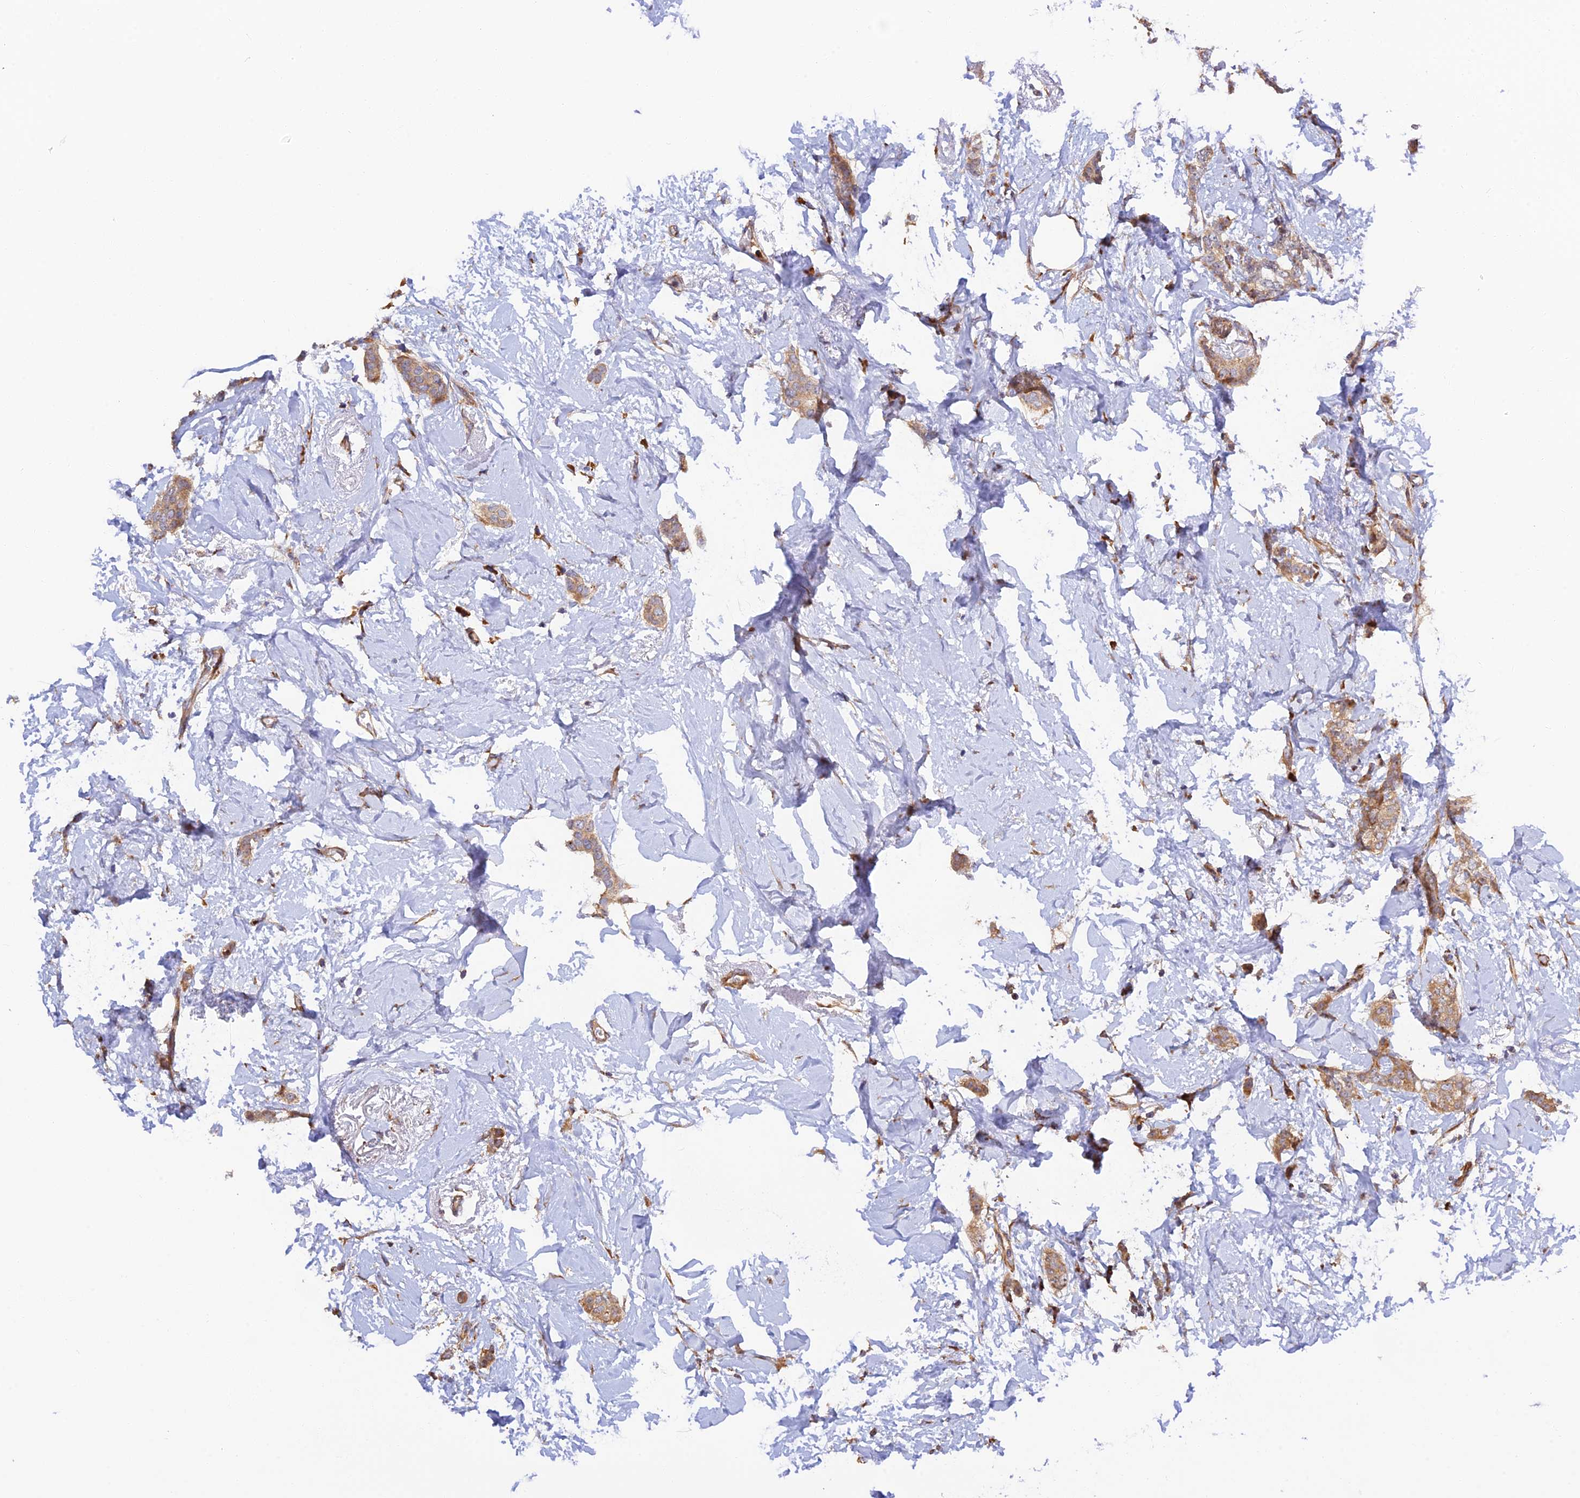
{"staining": {"intensity": "moderate", "quantity": ">75%", "location": "cytoplasmic/membranous"}, "tissue": "breast cancer", "cell_type": "Tumor cells", "image_type": "cancer", "snomed": [{"axis": "morphology", "description": "Duct carcinoma"}, {"axis": "topography", "description": "Breast"}], "caption": "Intraductal carcinoma (breast) stained for a protein (brown) shows moderate cytoplasmic/membranous positive positivity in approximately >75% of tumor cells.", "gene": "RPL5", "patient": {"sex": "female", "age": 72}}